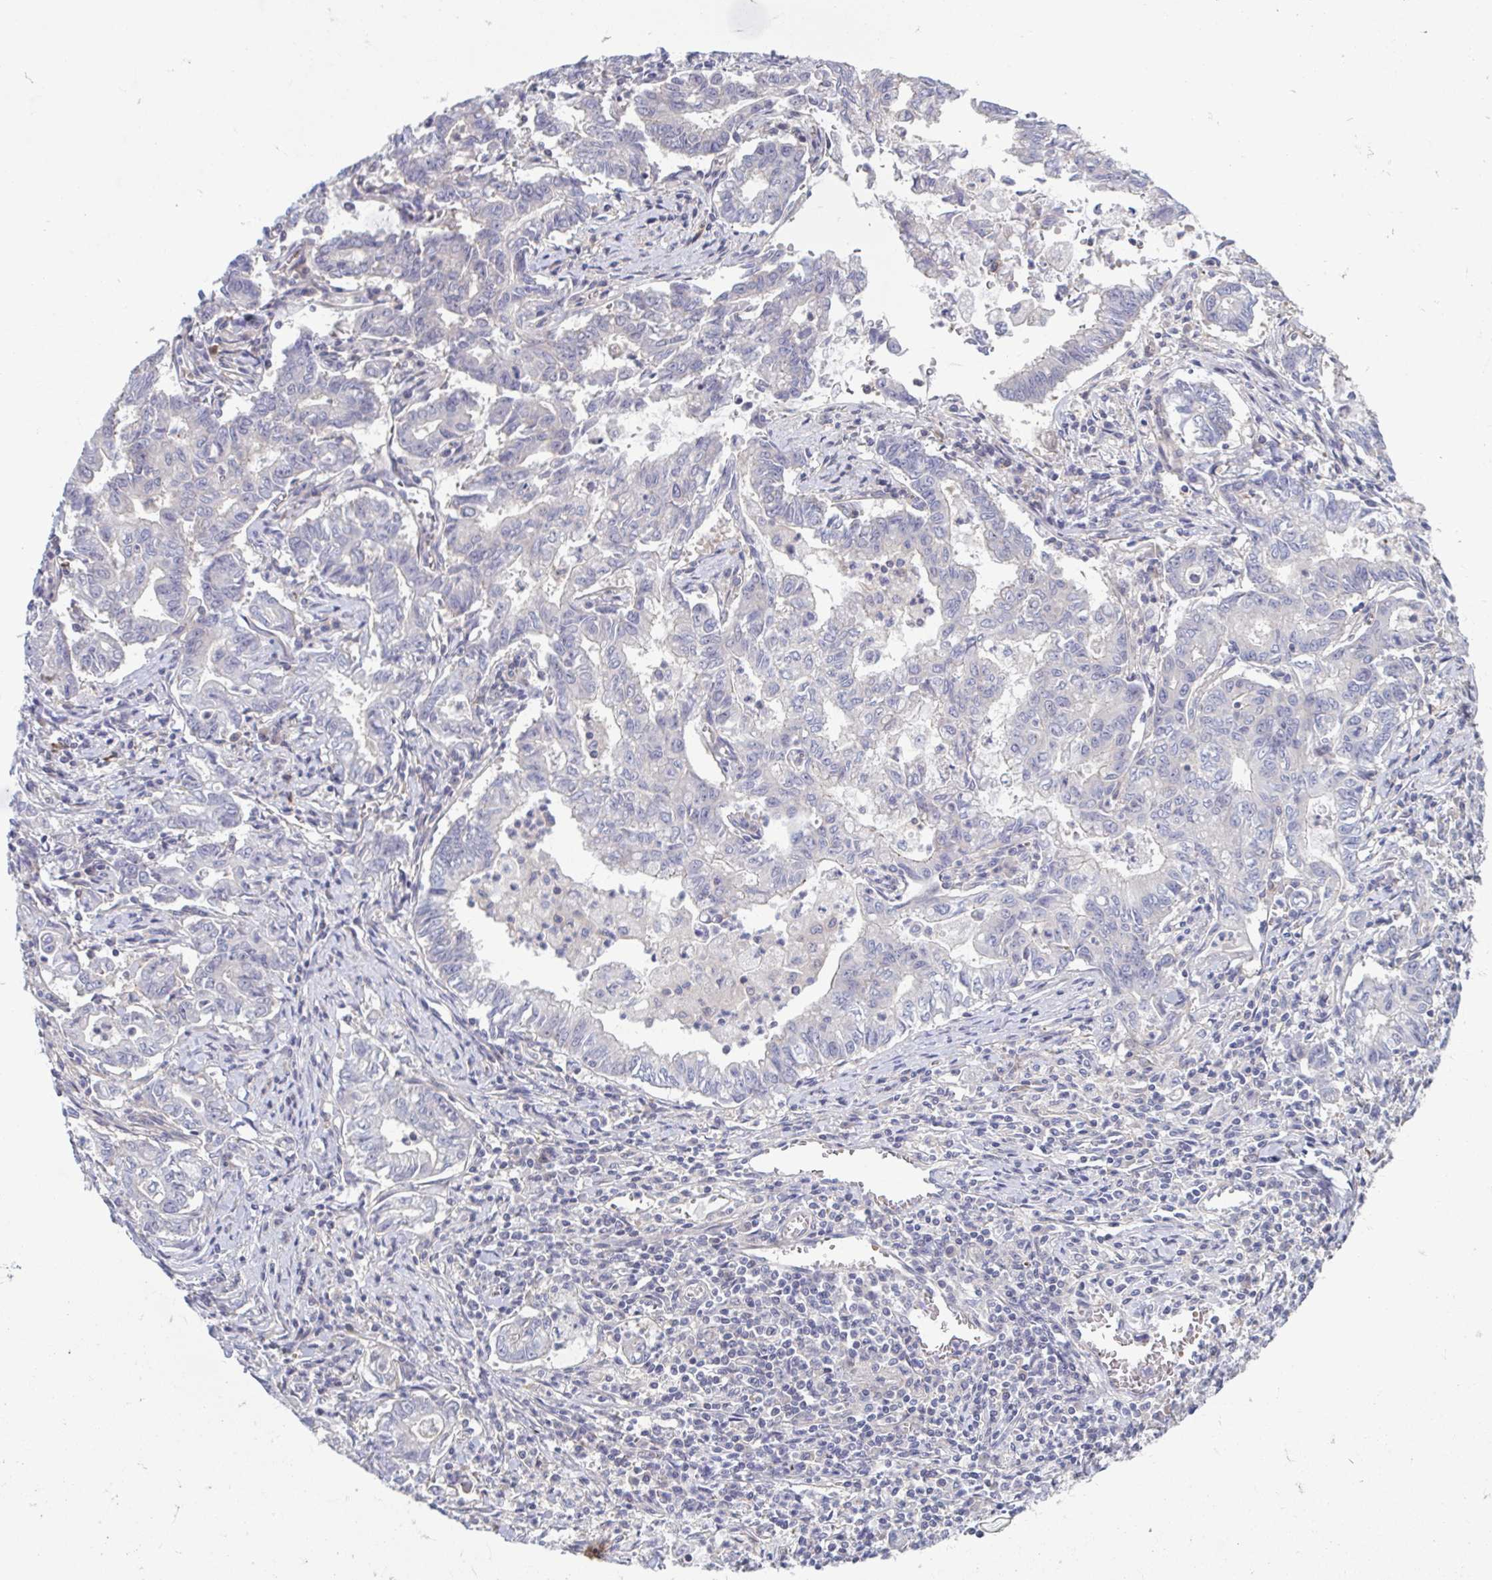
{"staining": {"intensity": "negative", "quantity": "none", "location": "none"}, "tissue": "stomach cancer", "cell_type": "Tumor cells", "image_type": "cancer", "snomed": [{"axis": "morphology", "description": "Adenocarcinoma, NOS"}, {"axis": "topography", "description": "Stomach, upper"}], "caption": "Stomach adenocarcinoma stained for a protein using IHC displays no positivity tumor cells.", "gene": "LRRC38", "patient": {"sex": "female", "age": 79}}